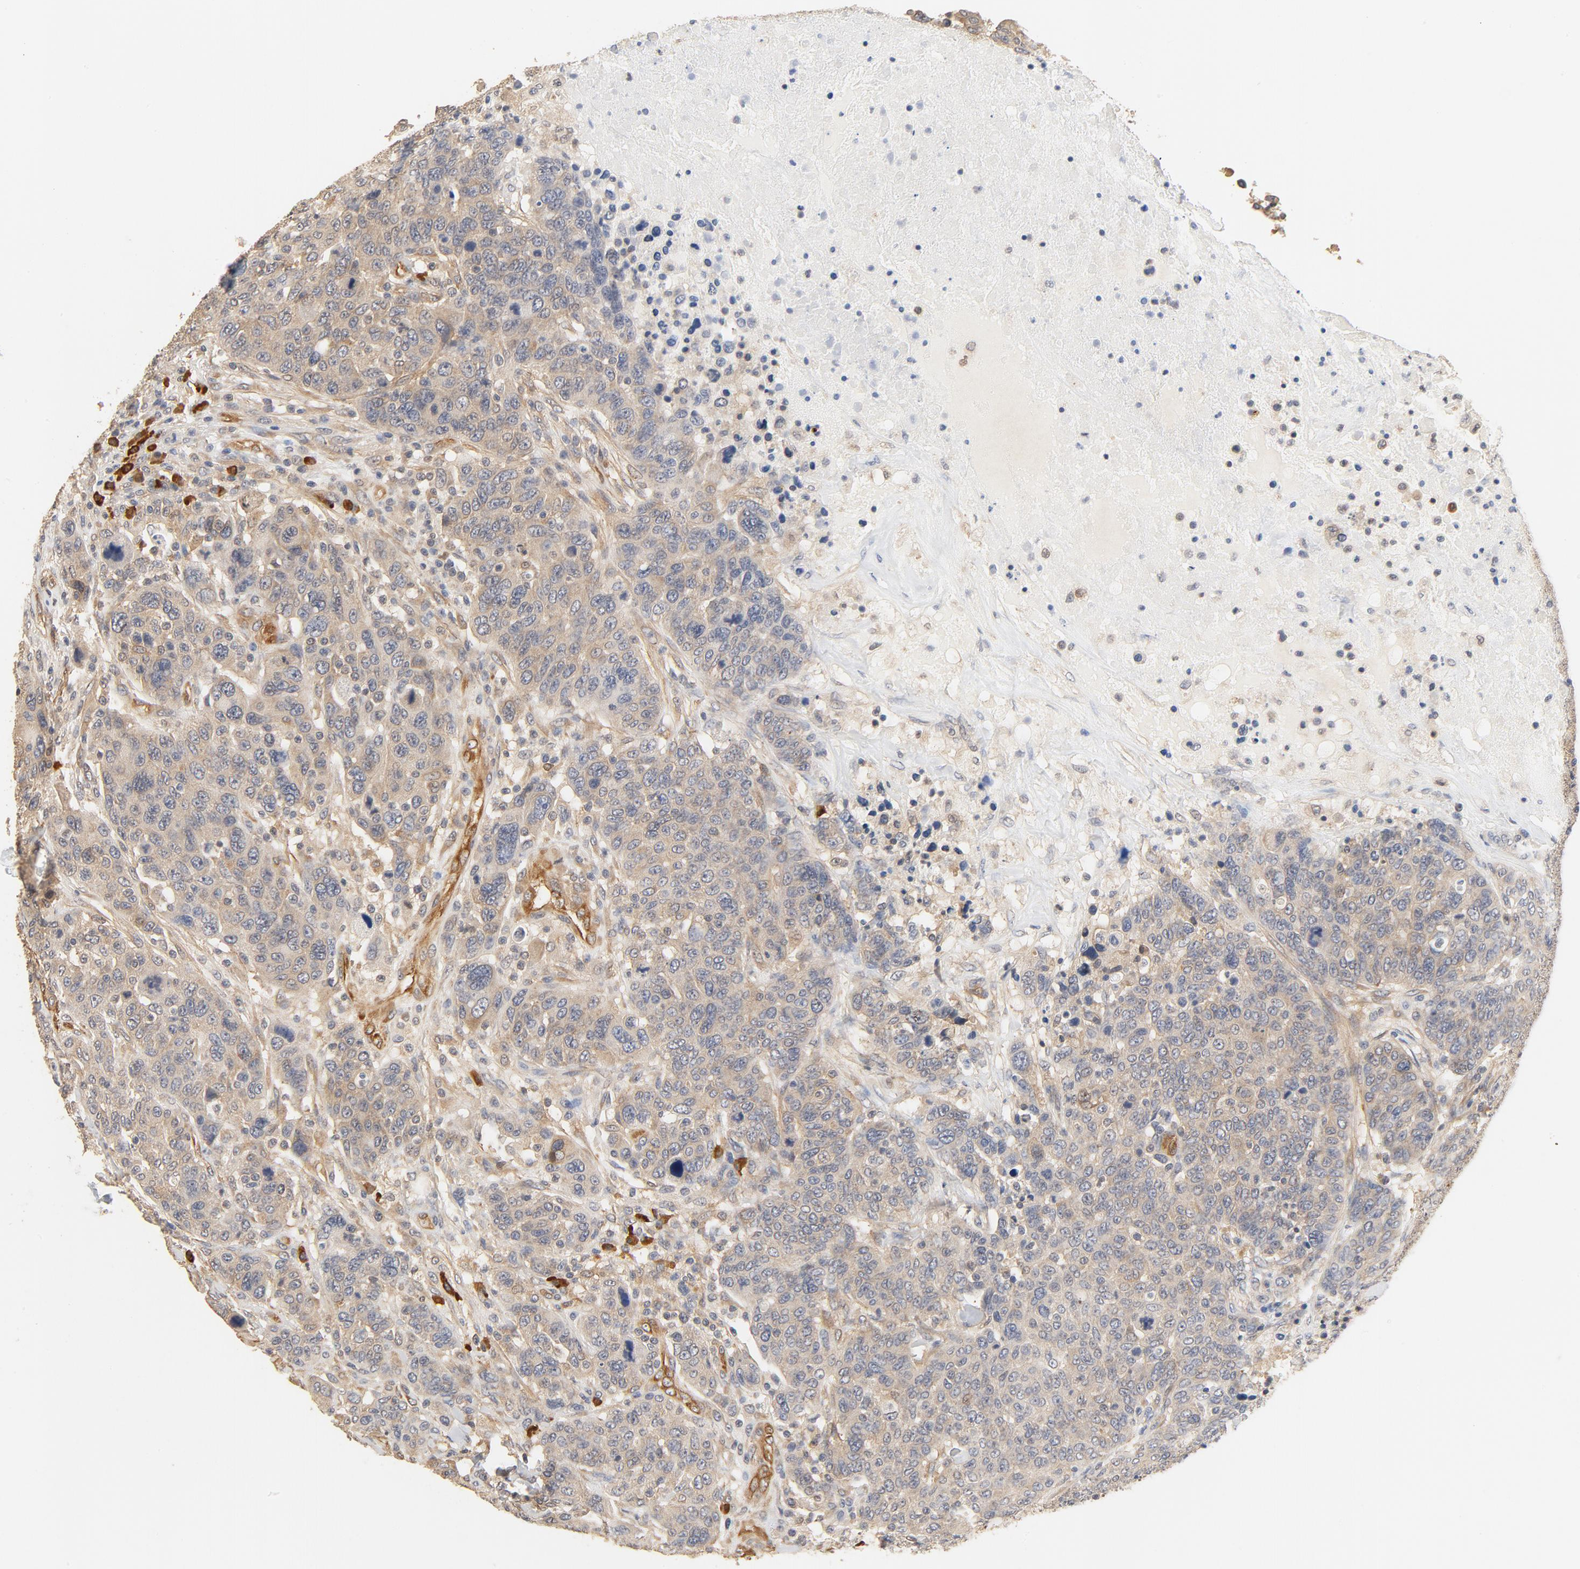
{"staining": {"intensity": "weak", "quantity": ">75%", "location": "cytoplasmic/membranous"}, "tissue": "breast cancer", "cell_type": "Tumor cells", "image_type": "cancer", "snomed": [{"axis": "morphology", "description": "Duct carcinoma"}, {"axis": "topography", "description": "Breast"}], "caption": "Brown immunohistochemical staining in human breast cancer (intraductal carcinoma) shows weak cytoplasmic/membranous expression in about >75% of tumor cells. (Brightfield microscopy of DAB IHC at high magnification).", "gene": "UBE2J1", "patient": {"sex": "female", "age": 37}}